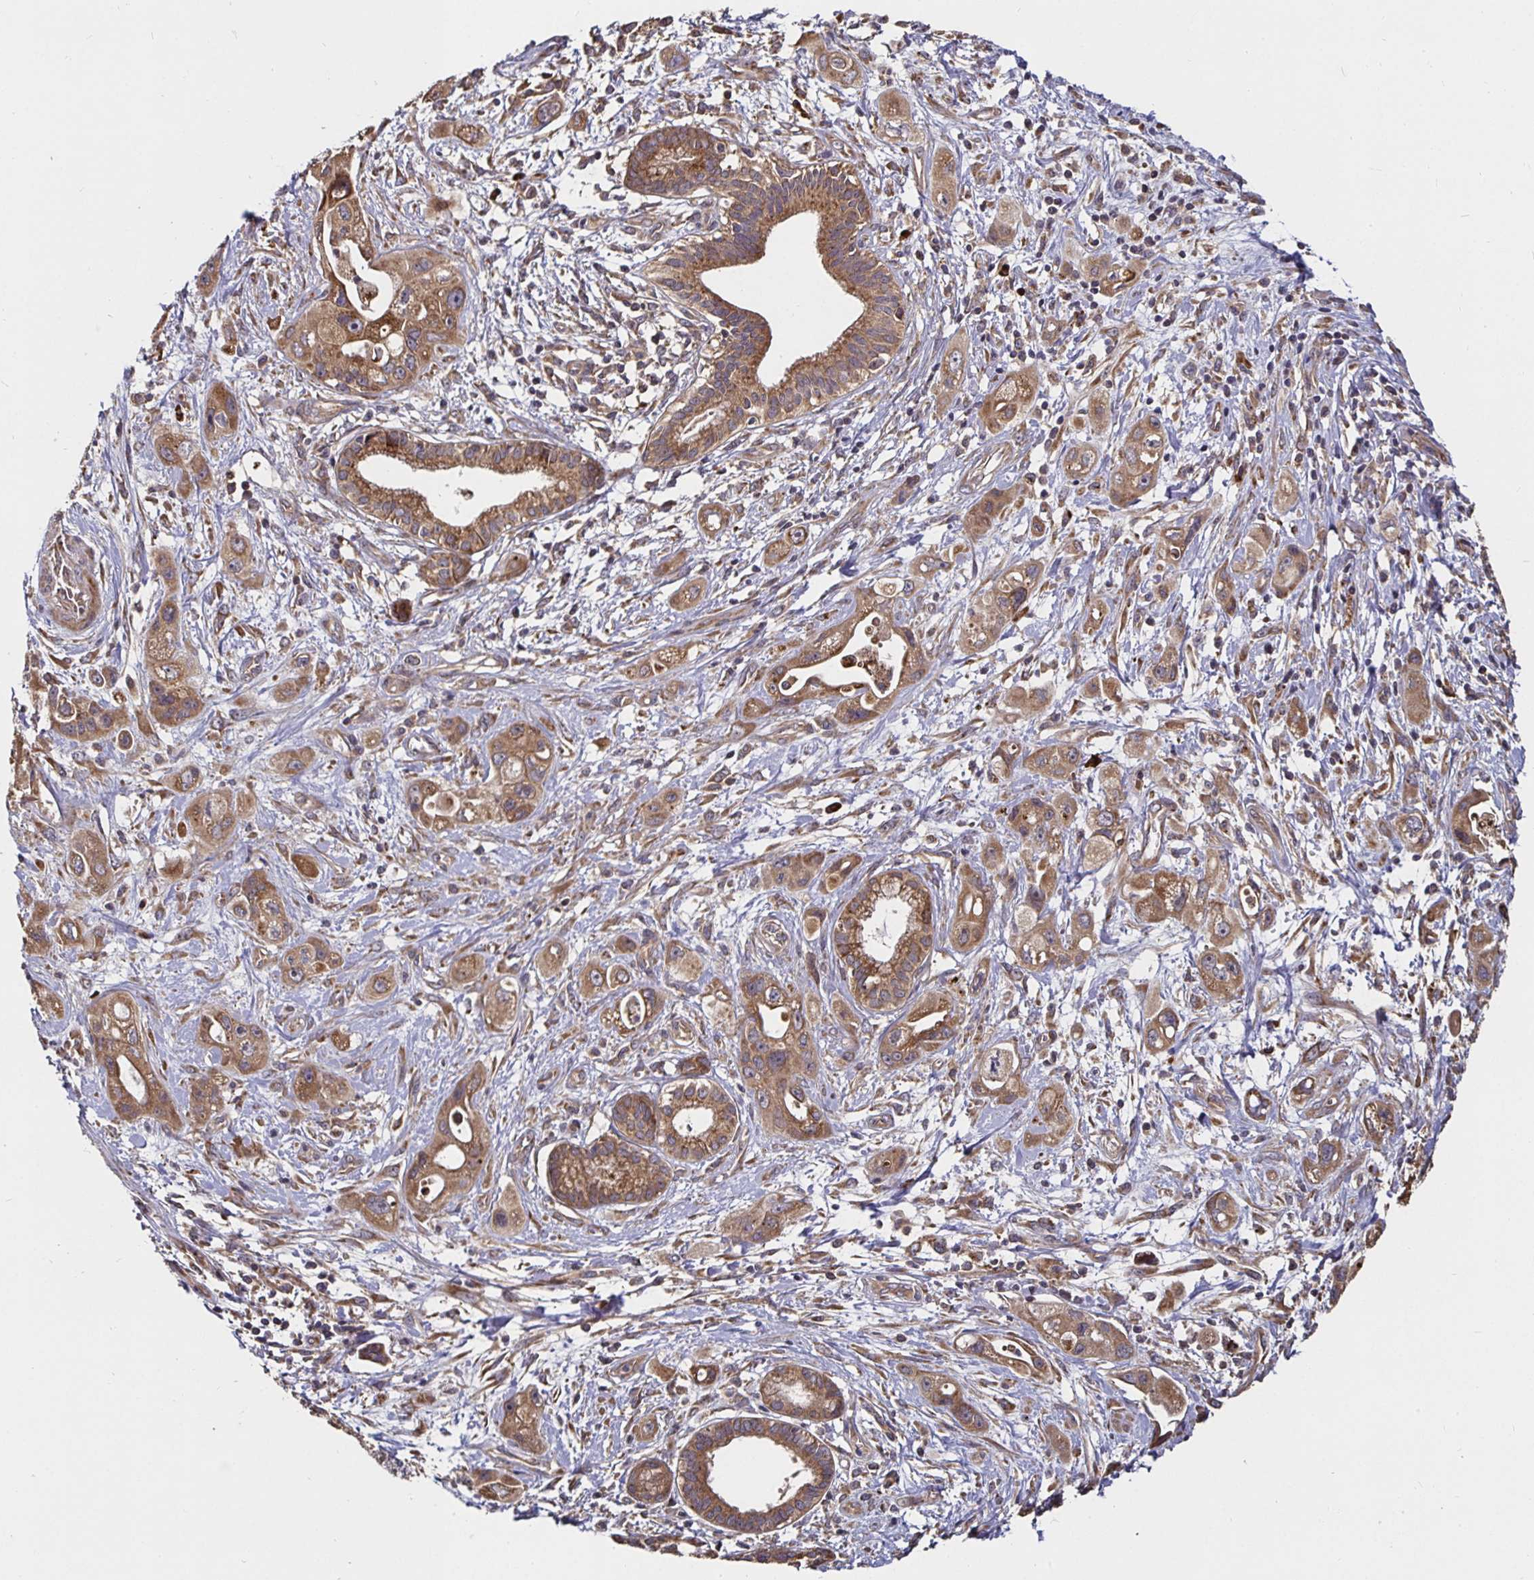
{"staining": {"intensity": "moderate", "quantity": ">75%", "location": "cytoplasmic/membranous"}, "tissue": "pancreatic cancer", "cell_type": "Tumor cells", "image_type": "cancer", "snomed": [{"axis": "morphology", "description": "Adenocarcinoma, NOS"}, {"axis": "topography", "description": "Pancreas"}], "caption": "Protein expression by immunohistochemistry reveals moderate cytoplasmic/membranous positivity in approximately >75% of tumor cells in pancreatic adenocarcinoma.", "gene": "MLST8", "patient": {"sex": "female", "age": 66}}